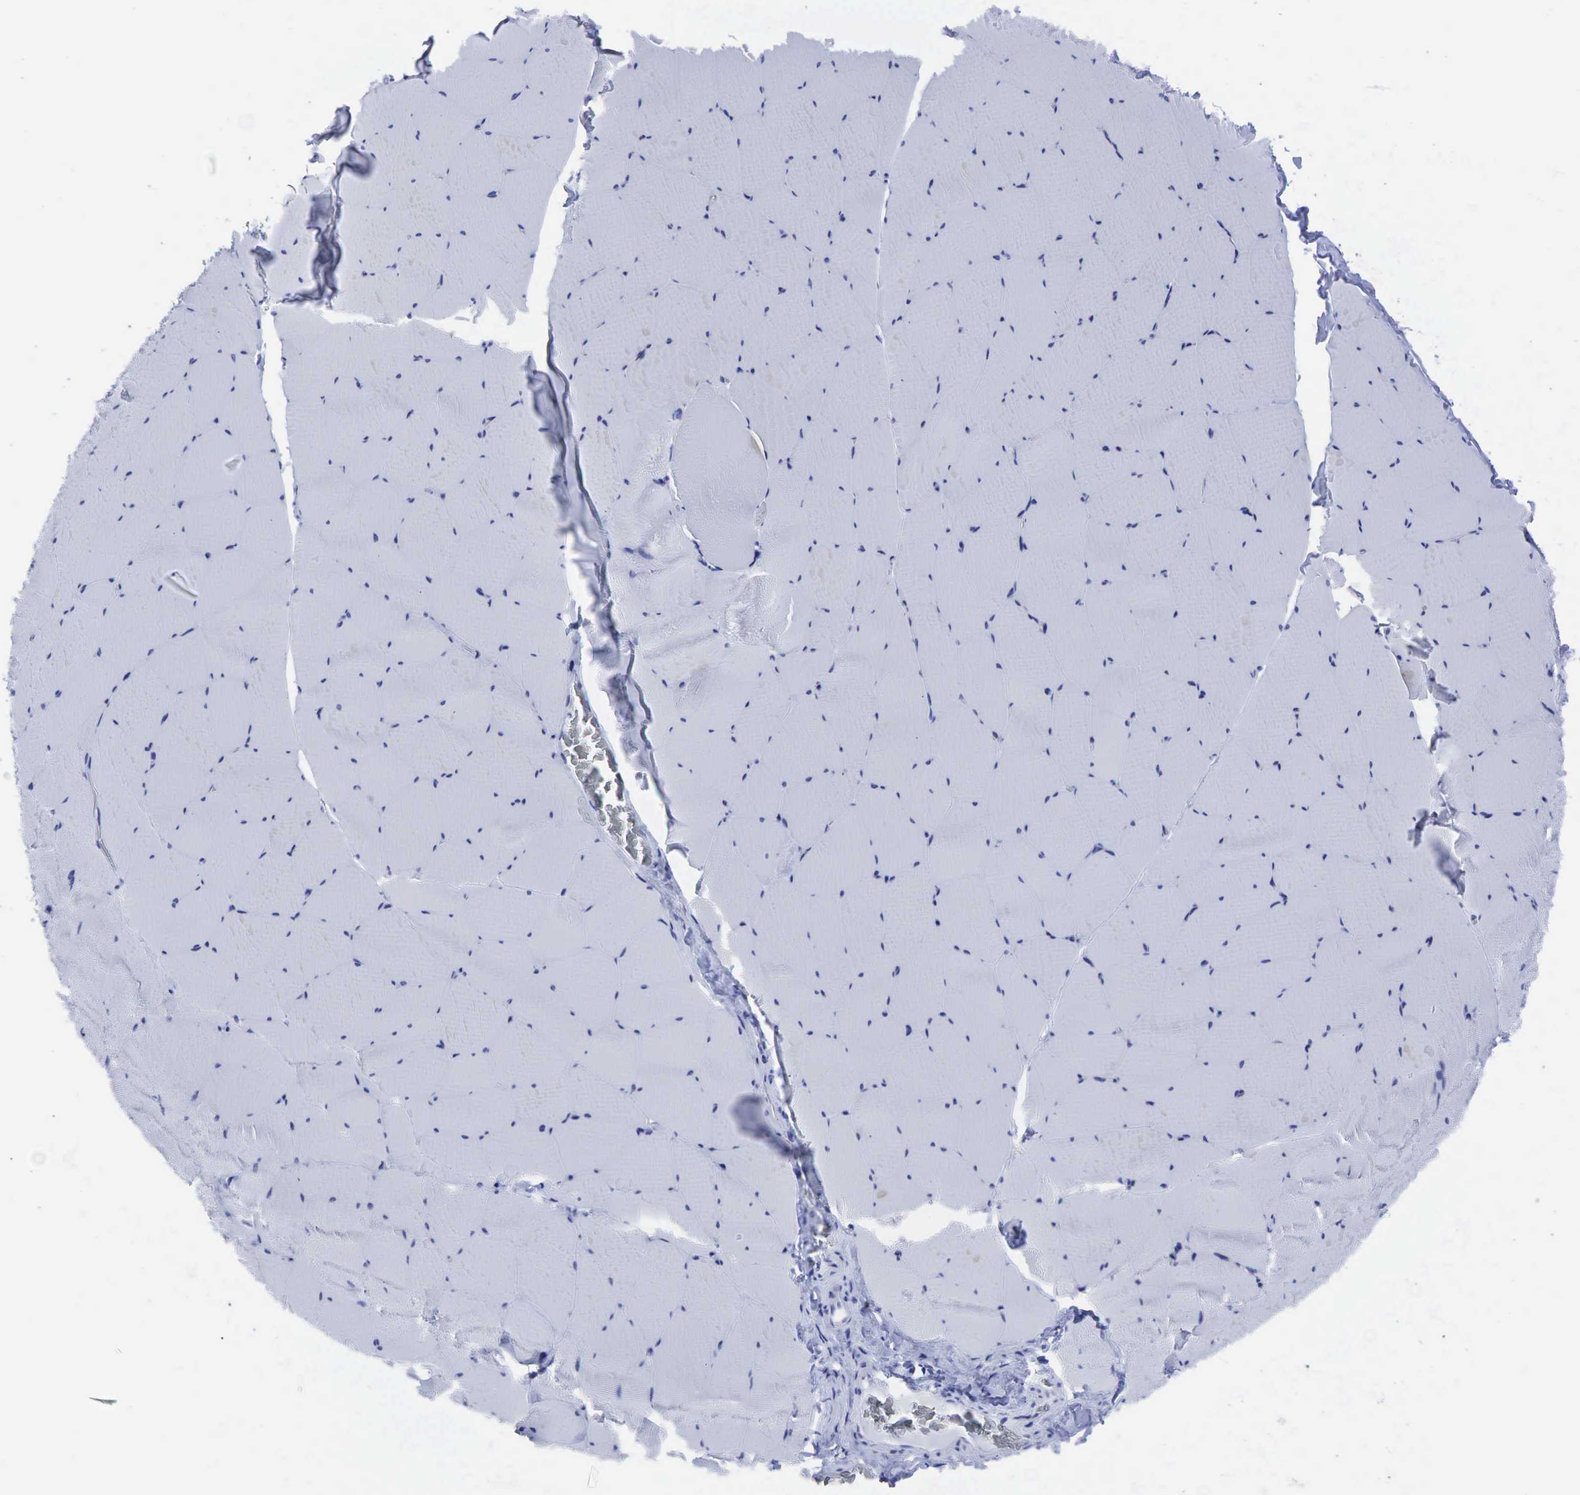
{"staining": {"intensity": "negative", "quantity": "none", "location": "none"}, "tissue": "skeletal muscle", "cell_type": "Myocytes", "image_type": "normal", "snomed": [{"axis": "morphology", "description": "Normal tissue, NOS"}, {"axis": "topography", "description": "Skeletal muscle"}, {"axis": "topography", "description": "Salivary gland"}], "caption": "Immunohistochemistry (IHC) of benign skeletal muscle exhibits no staining in myocytes. (DAB IHC, high magnification).", "gene": "CEACAM5", "patient": {"sex": "male", "age": 62}}